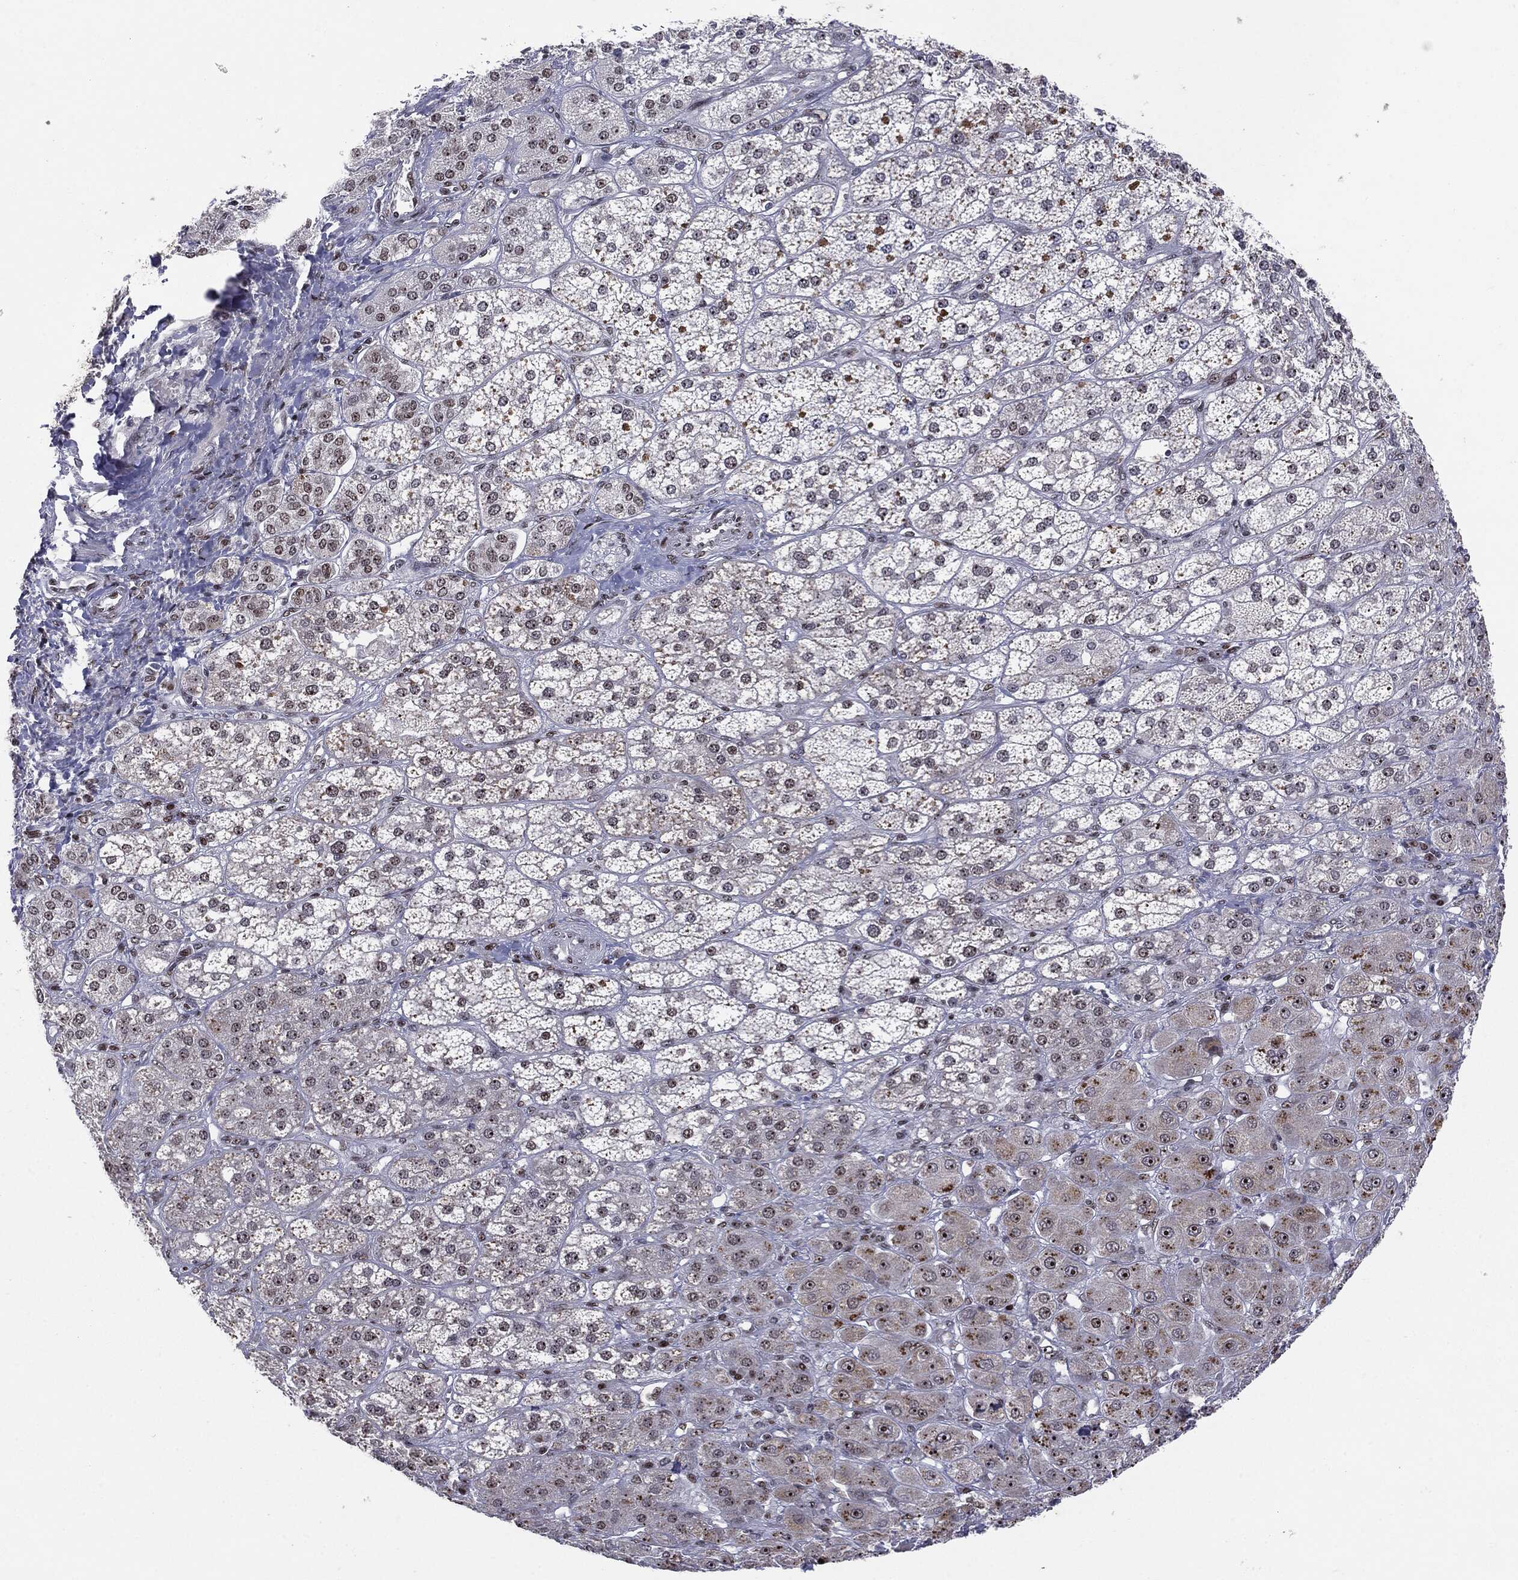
{"staining": {"intensity": "weak", "quantity": "25%-75%", "location": "nuclear"}, "tissue": "adrenal gland", "cell_type": "Glandular cells", "image_type": "normal", "snomed": [{"axis": "morphology", "description": "Normal tissue, NOS"}, {"axis": "topography", "description": "Adrenal gland"}], "caption": "Immunohistochemical staining of normal adrenal gland shows 25%-75% levels of weak nuclear protein positivity in about 25%-75% of glandular cells.", "gene": "MDC1", "patient": {"sex": "male", "age": 70}}